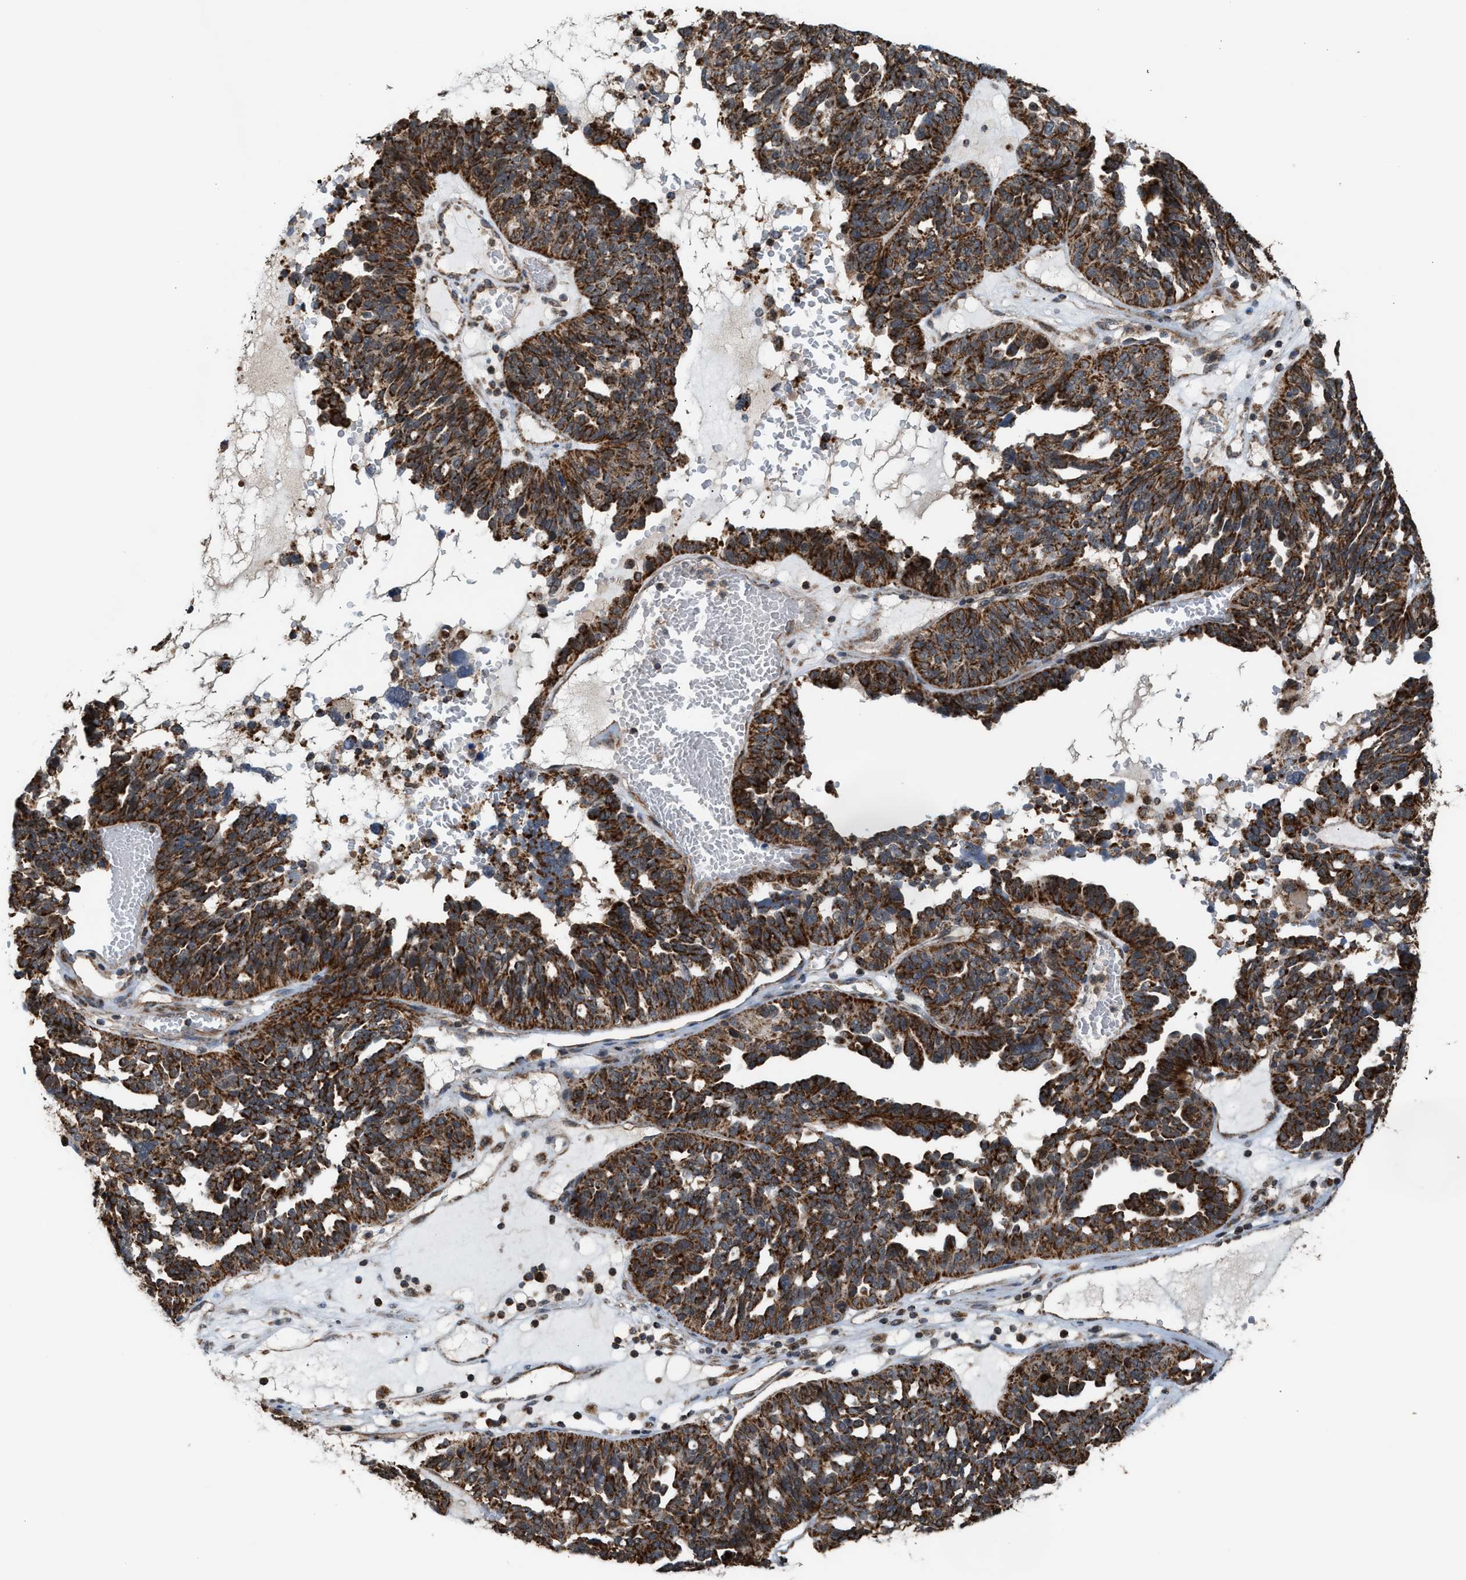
{"staining": {"intensity": "strong", "quantity": ">75%", "location": "cytoplasmic/membranous"}, "tissue": "ovarian cancer", "cell_type": "Tumor cells", "image_type": "cancer", "snomed": [{"axis": "morphology", "description": "Cystadenocarcinoma, serous, NOS"}, {"axis": "topography", "description": "Ovary"}], "caption": "Immunohistochemistry (IHC) (DAB) staining of ovarian serous cystadenocarcinoma exhibits strong cytoplasmic/membranous protein expression in about >75% of tumor cells. Ihc stains the protein in brown and the nuclei are stained blue.", "gene": "SGSM2", "patient": {"sex": "female", "age": 59}}